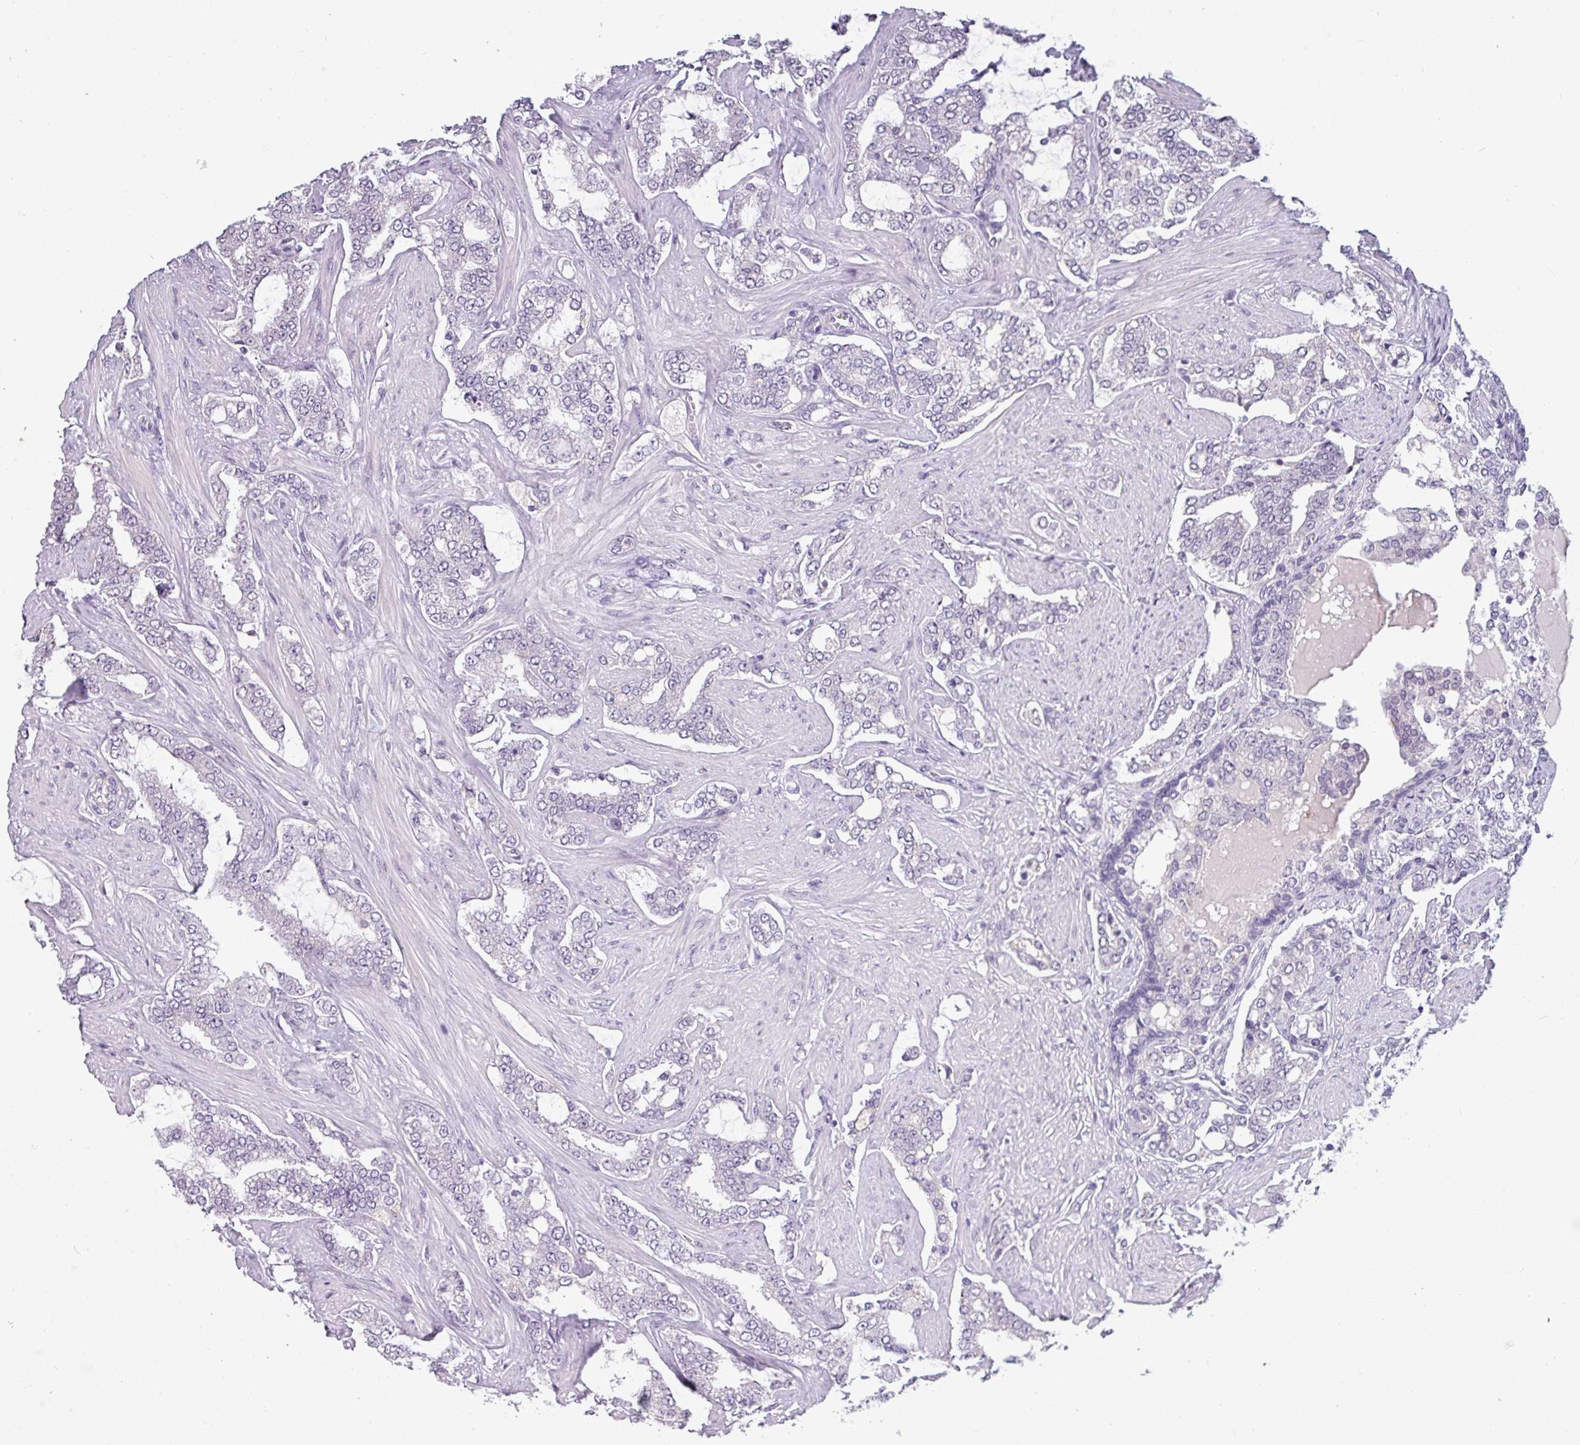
{"staining": {"intensity": "negative", "quantity": "none", "location": "none"}, "tissue": "prostate cancer", "cell_type": "Tumor cells", "image_type": "cancer", "snomed": [{"axis": "morphology", "description": "Adenocarcinoma, High grade"}, {"axis": "topography", "description": "Prostate"}], "caption": "Immunohistochemical staining of prostate adenocarcinoma (high-grade) reveals no significant positivity in tumor cells.", "gene": "SLC26A9", "patient": {"sex": "male", "age": 64}}